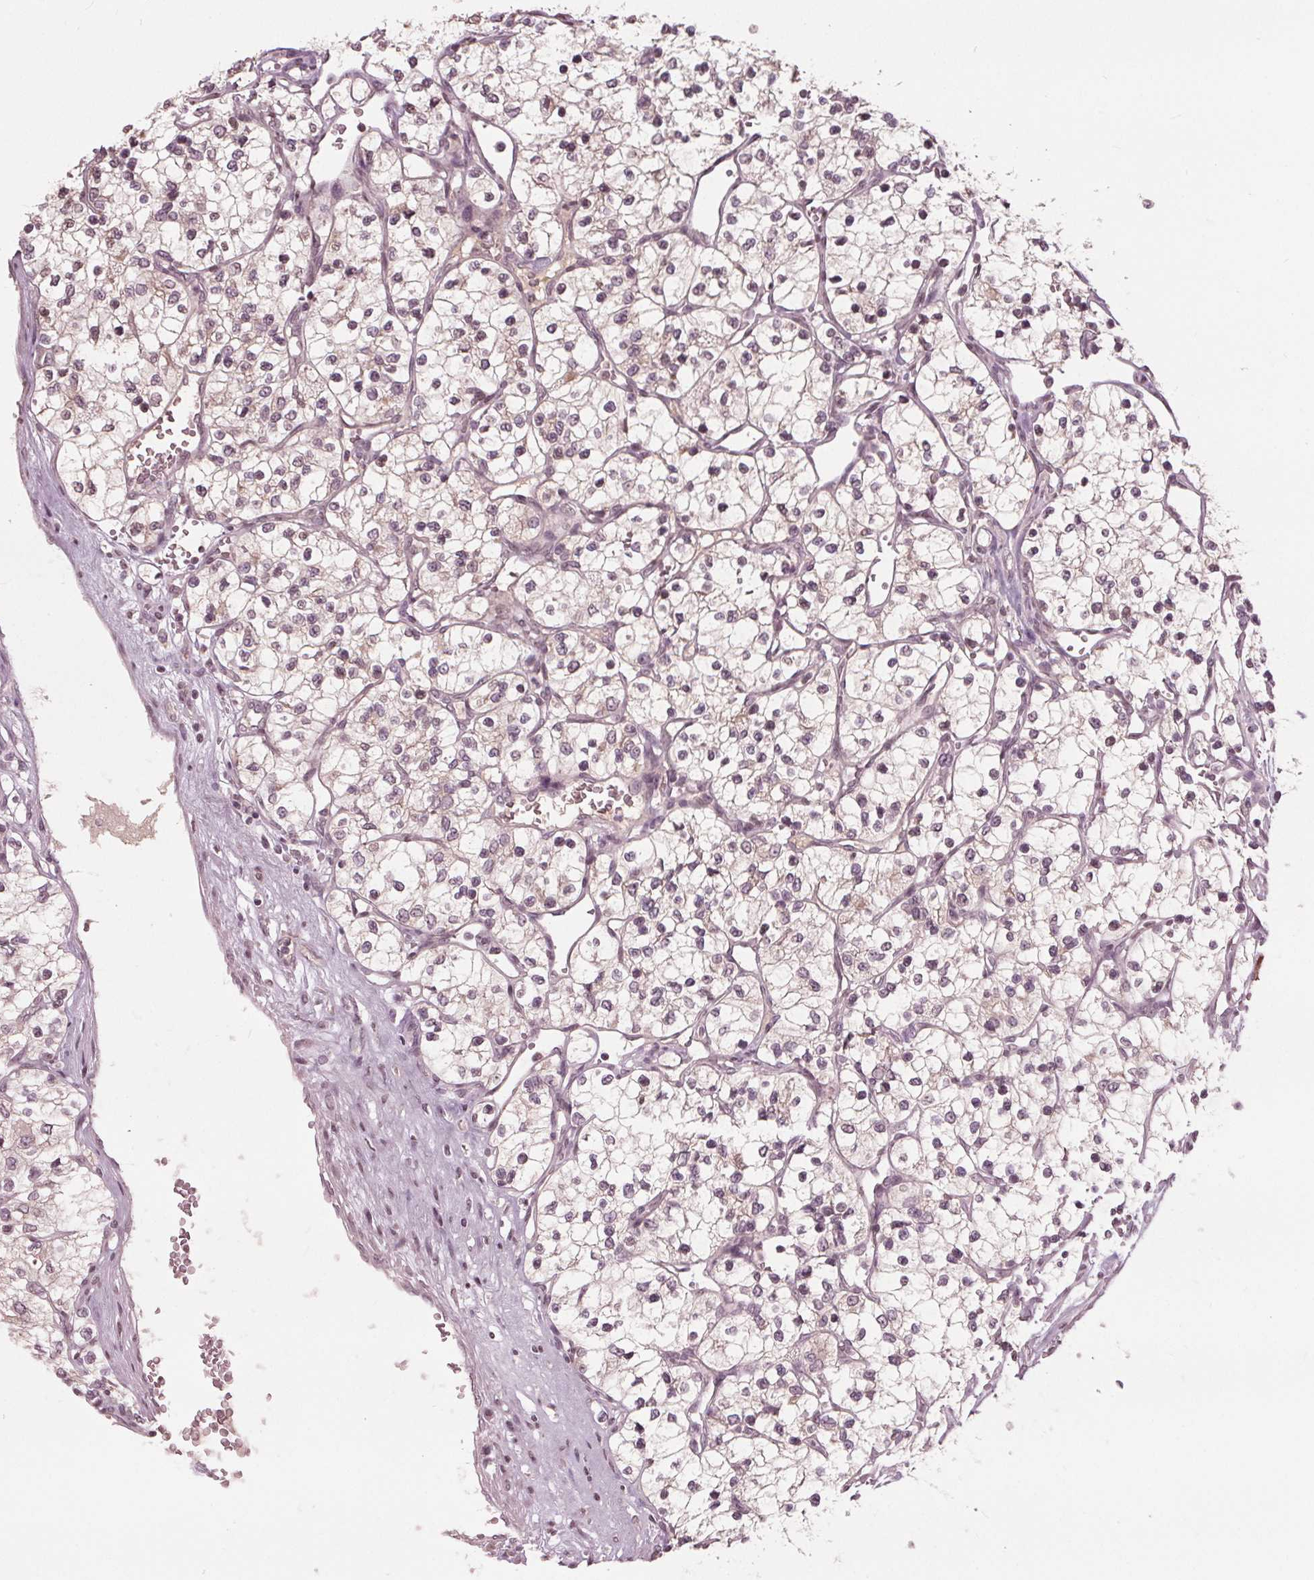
{"staining": {"intensity": "negative", "quantity": "none", "location": "none"}, "tissue": "renal cancer", "cell_type": "Tumor cells", "image_type": "cancer", "snomed": [{"axis": "morphology", "description": "Adenocarcinoma, NOS"}, {"axis": "topography", "description": "Kidney"}], "caption": "Renal cancer was stained to show a protein in brown. There is no significant expression in tumor cells.", "gene": "CXCL16", "patient": {"sex": "female", "age": 69}}